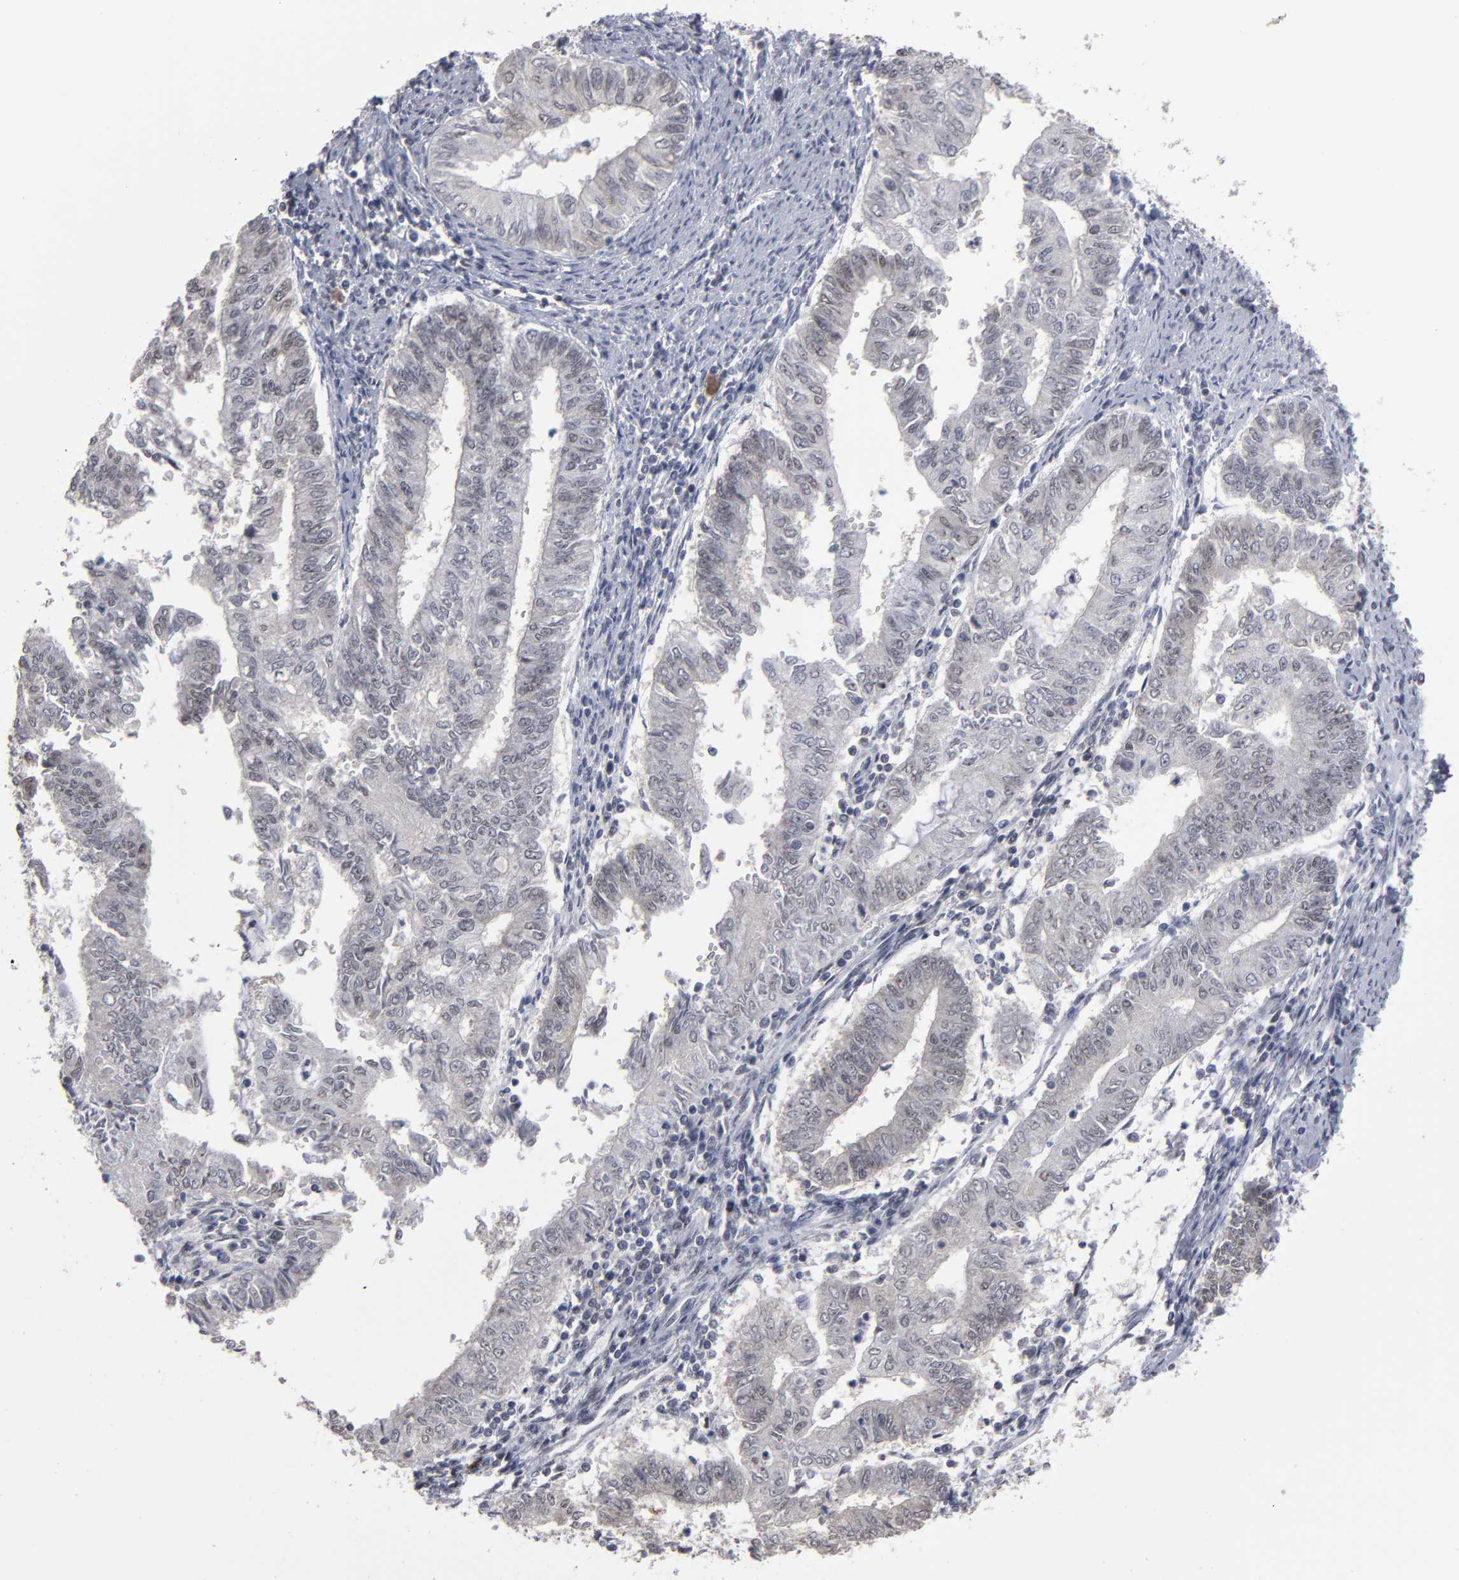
{"staining": {"intensity": "negative", "quantity": "none", "location": "none"}, "tissue": "endometrial cancer", "cell_type": "Tumor cells", "image_type": "cancer", "snomed": [{"axis": "morphology", "description": "Adenocarcinoma, NOS"}, {"axis": "topography", "description": "Endometrium"}], "caption": "Immunohistochemistry (IHC) micrograph of human adenocarcinoma (endometrial) stained for a protein (brown), which displays no positivity in tumor cells. (Brightfield microscopy of DAB (3,3'-diaminobenzidine) immunohistochemistry at high magnification).", "gene": "SSRP1", "patient": {"sex": "female", "age": 66}}